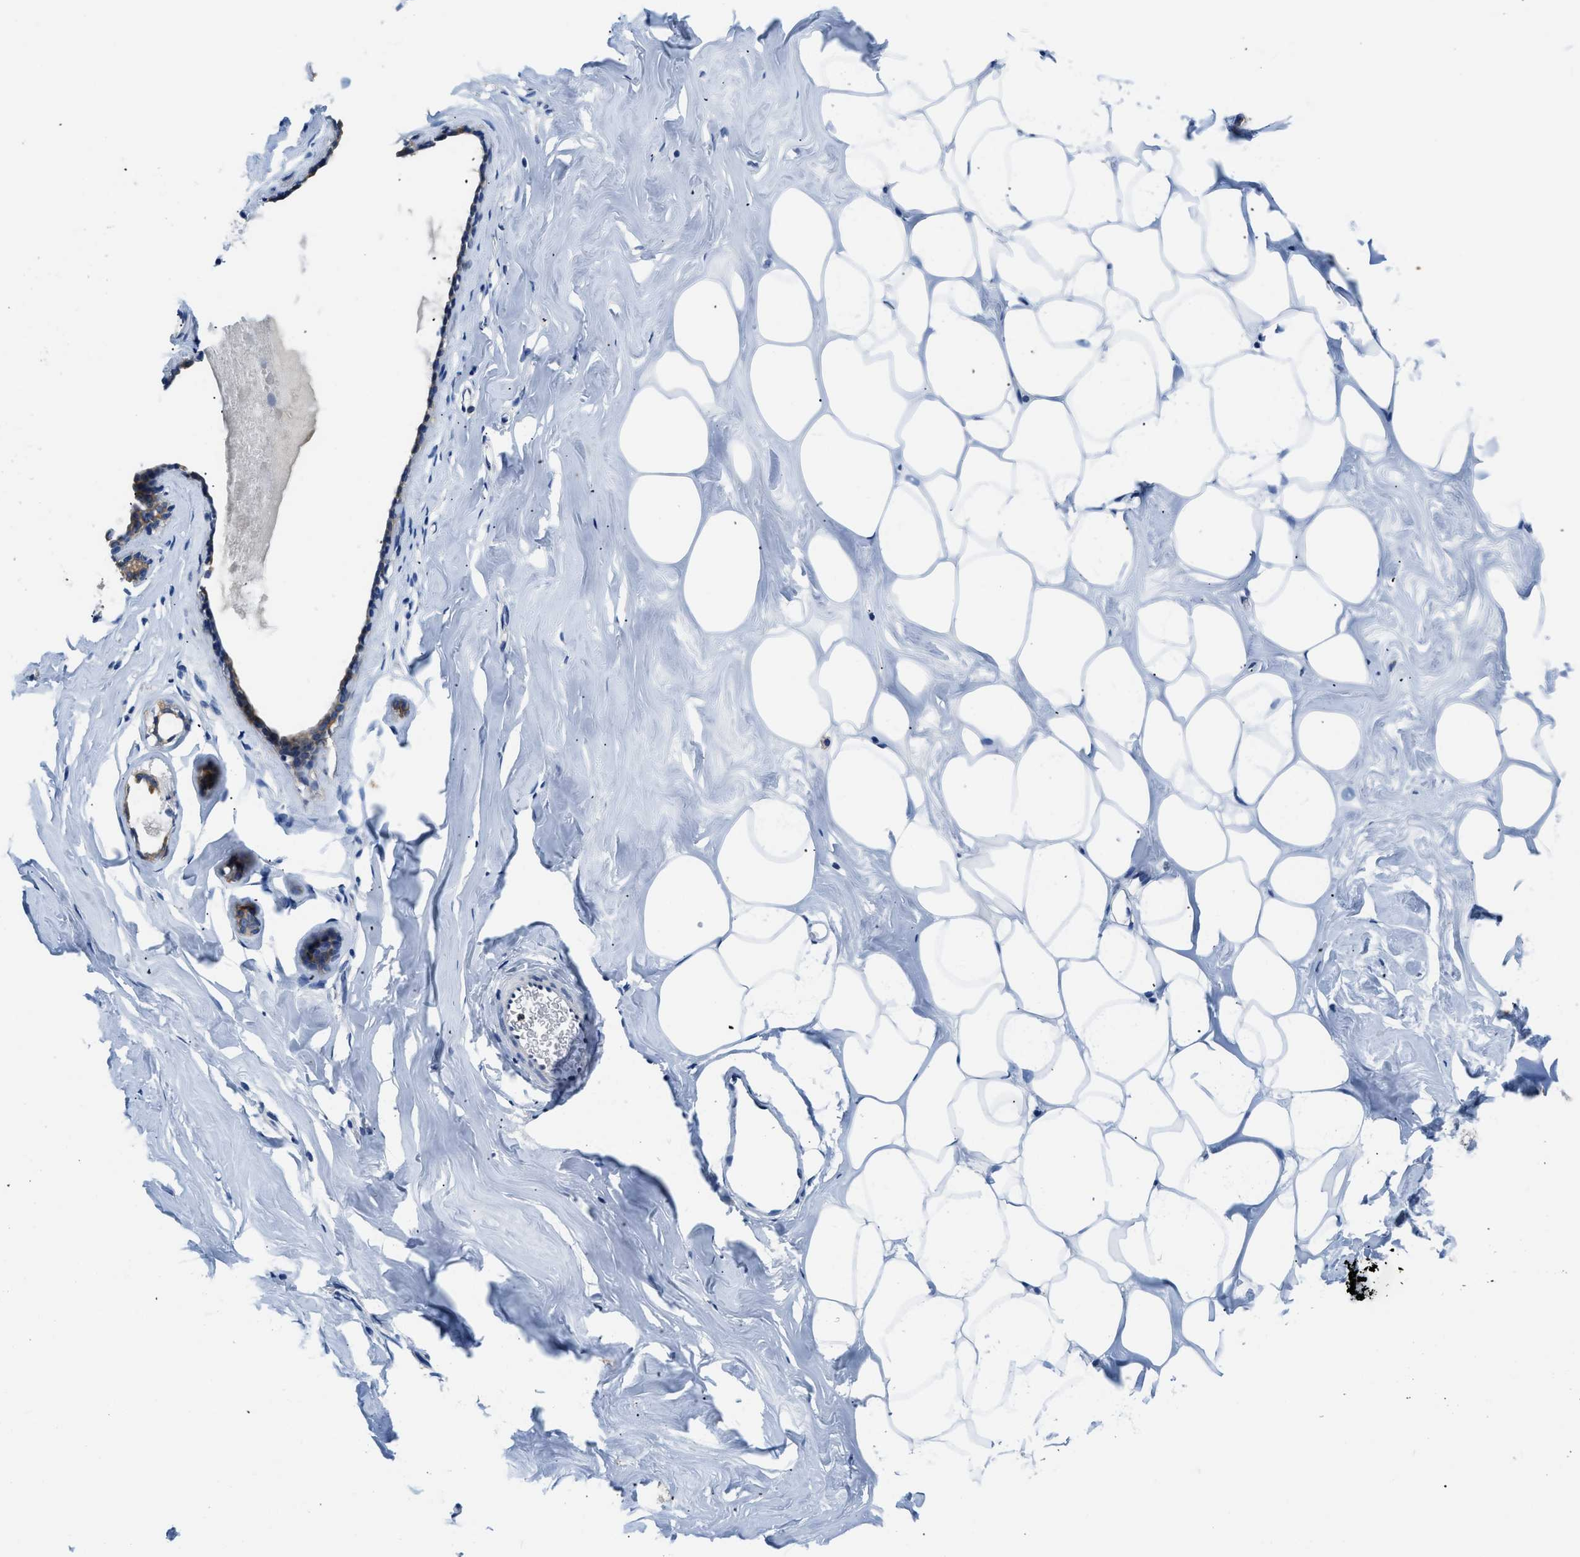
{"staining": {"intensity": "negative", "quantity": "none", "location": "none"}, "tissue": "adipose tissue", "cell_type": "Adipocytes", "image_type": "normal", "snomed": [{"axis": "morphology", "description": "Normal tissue, NOS"}, {"axis": "morphology", "description": "Fibrosis, NOS"}, {"axis": "topography", "description": "Breast"}, {"axis": "topography", "description": "Adipose tissue"}], "caption": "Human adipose tissue stained for a protein using IHC reveals no expression in adipocytes.", "gene": "PKM", "patient": {"sex": "female", "age": 39}}